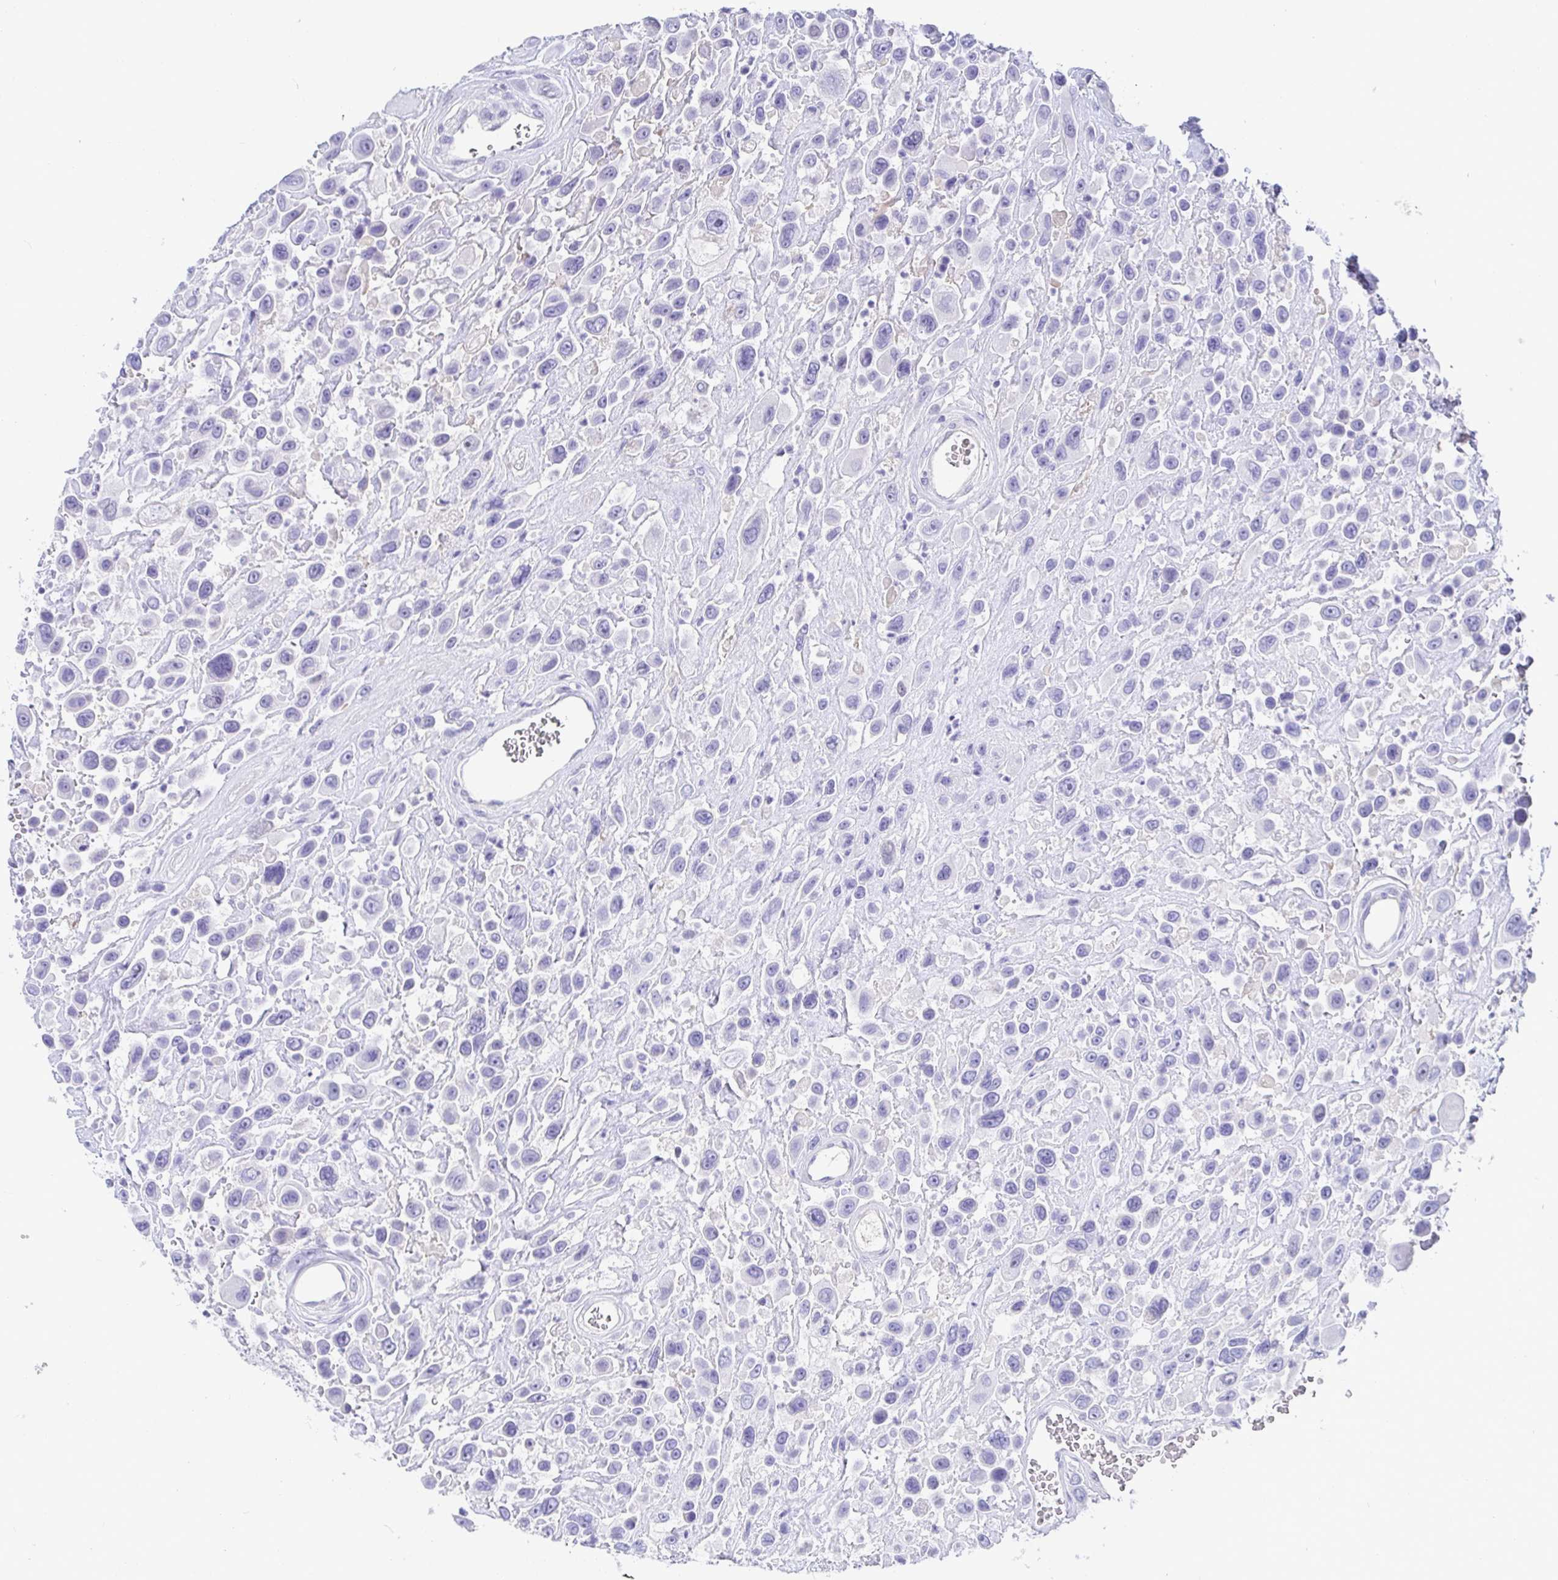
{"staining": {"intensity": "negative", "quantity": "none", "location": "none"}, "tissue": "urothelial cancer", "cell_type": "Tumor cells", "image_type": "cancer", "snomed": [{"axis": "morphology", "description": "Urothelial carcinoma, High grade"}, {"axis": "topography", "description": "Urinary bladder"}], "caption": "DAB immunohistochemical staining of urothelial carcinoma (high-grade) displays no significant positivity in tumor cells.", "gene": "TMEM241", "patient": {"sex": "male", "age": 53}}